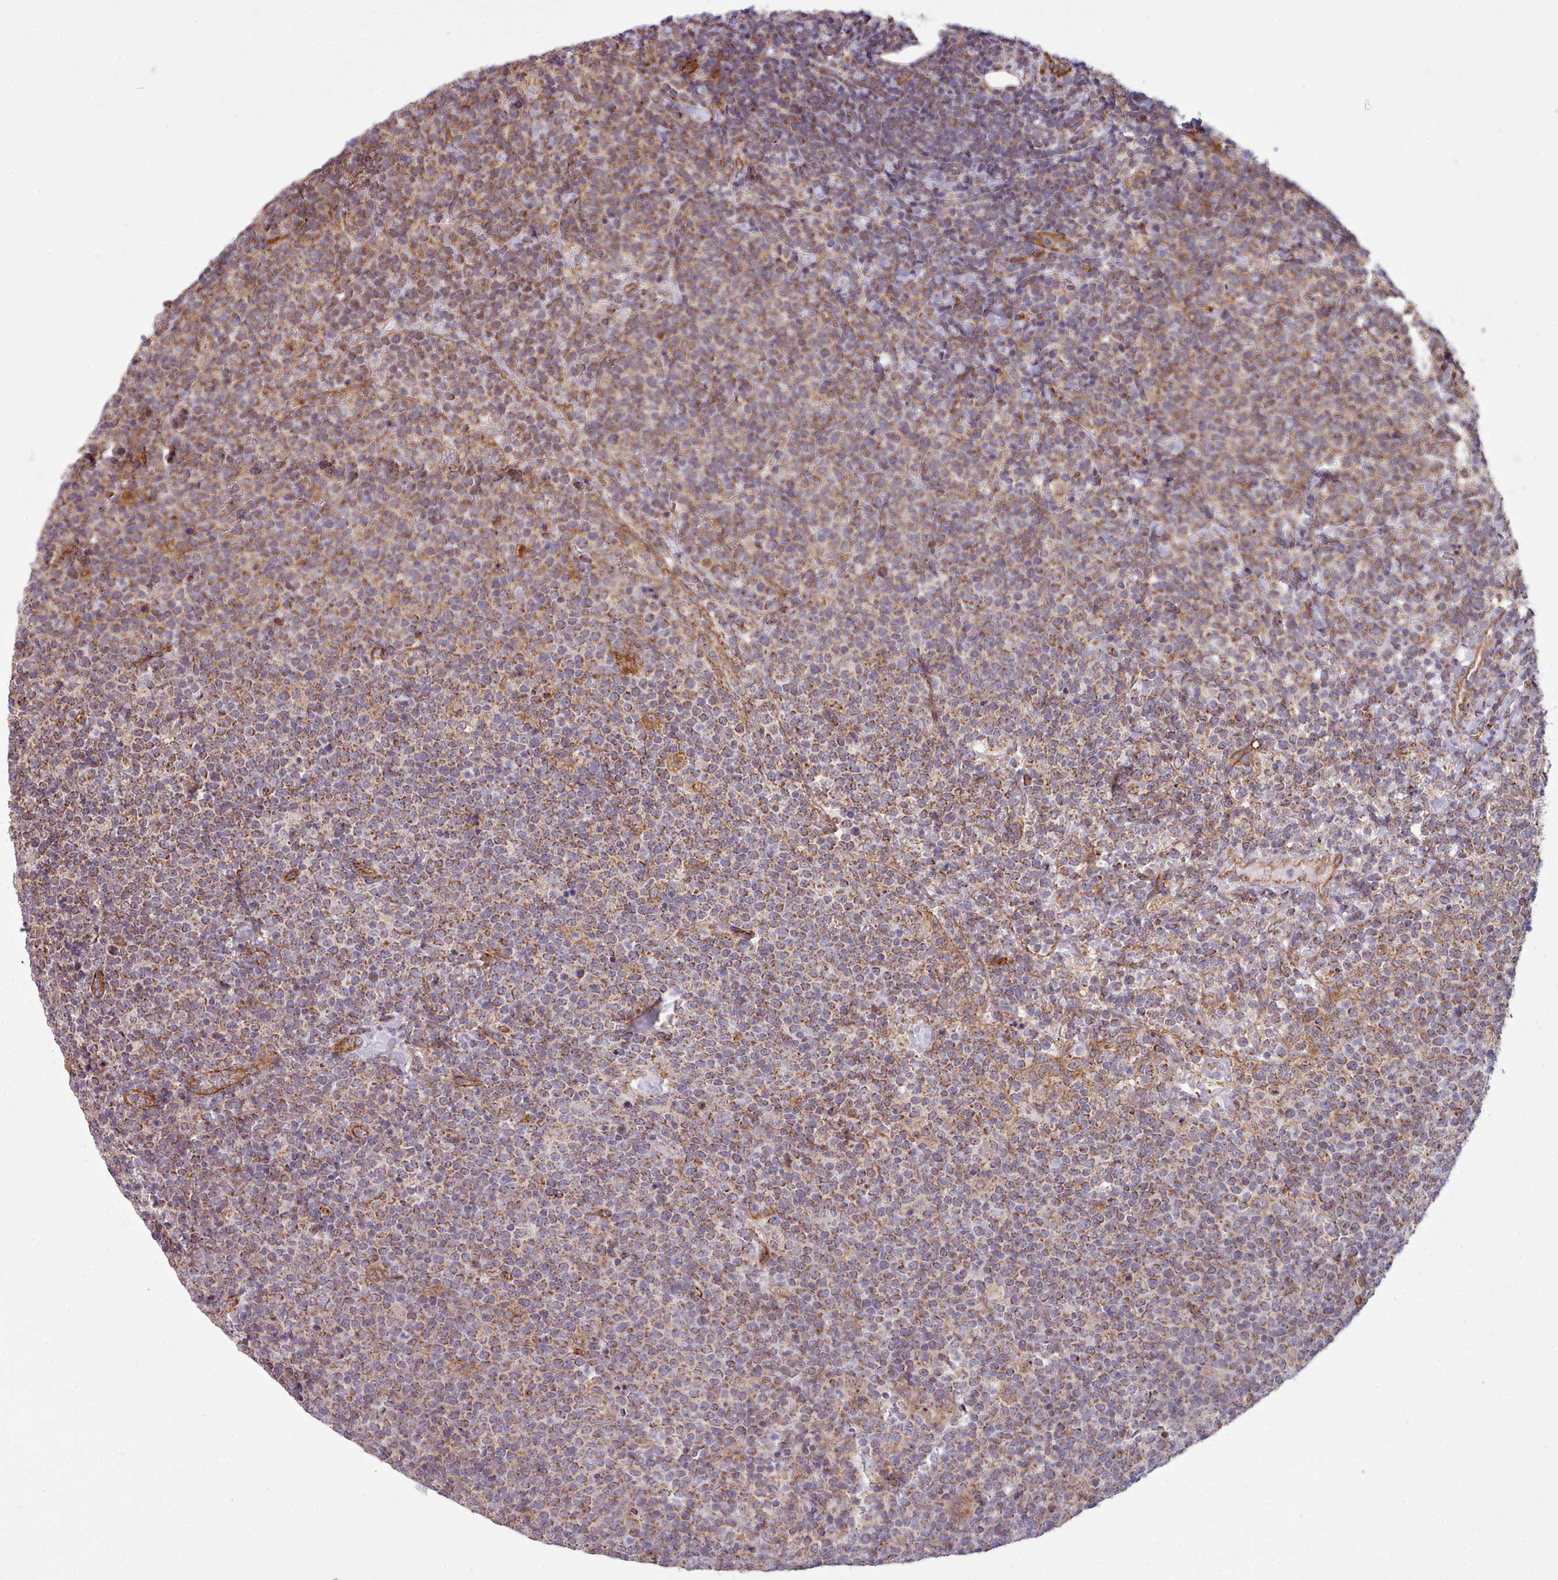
{"staining": {"intensity": "moderate", "quantity": ">75%", "location": "cytoplasmic/membranous"}, "tissue": "lymphoma", "cell_type": "Tumor cells", "image_type": "cancer", "snomed": [{"axis": "morphology", "description": "Malignant lymphoma, non-Hodgkin's type, High grade"}, {"axis": "topography", "description": "Lymph node"}], "caption": "The micrograph exhibits a brown stain indicating the presence of a protein in the cytoplasmic/membranous of tumor cells in high-grade malignant lymphoma, non-Hodgkin's type.", "gene": "MRPL46", "patient": {"sex": "male", "age": 61}}